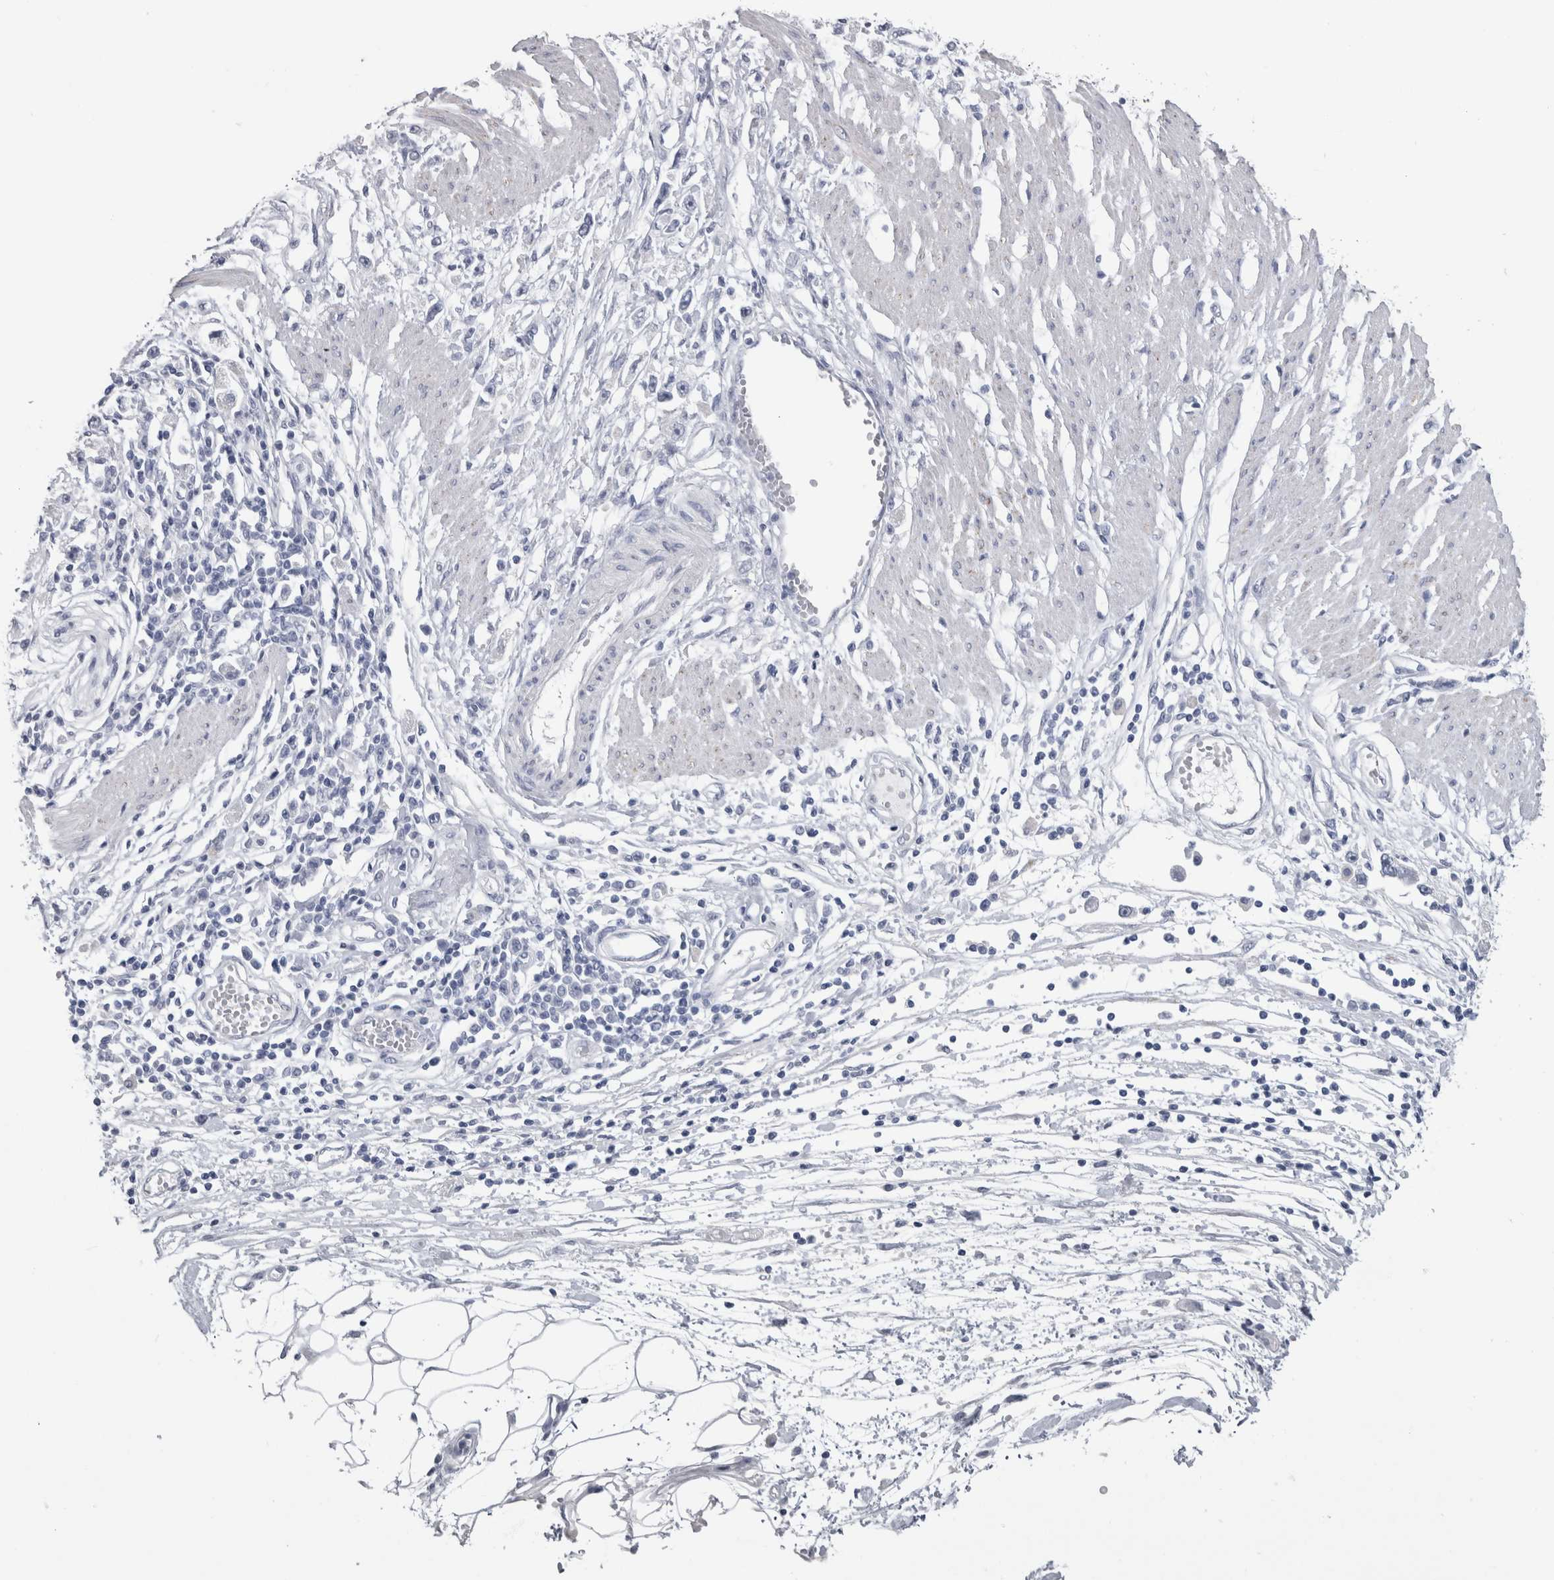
{"staining": {"intensity": "negative", "quantity": "none", "location": "none"}, "tissue": "stomach cancer", "cell_type": "Tumor cells", "image_type": "cancer", "snomed": [{"axis": "morphology", "description": "Adenocarcinoma, NOS"}, {"axis": "topography", "description": "Stomach"}], "caption": "A high-resolution photomicrograph shows immunohistochemistry staining of adenocarcinoma (stomach), which demonstrates no significant expression in tumor cells. (DAB immunohistochemistry visualized using brightfield microscopy, high magnification).", "gene": "MSMB", "patient": {"sex": "female", "age": 59}}